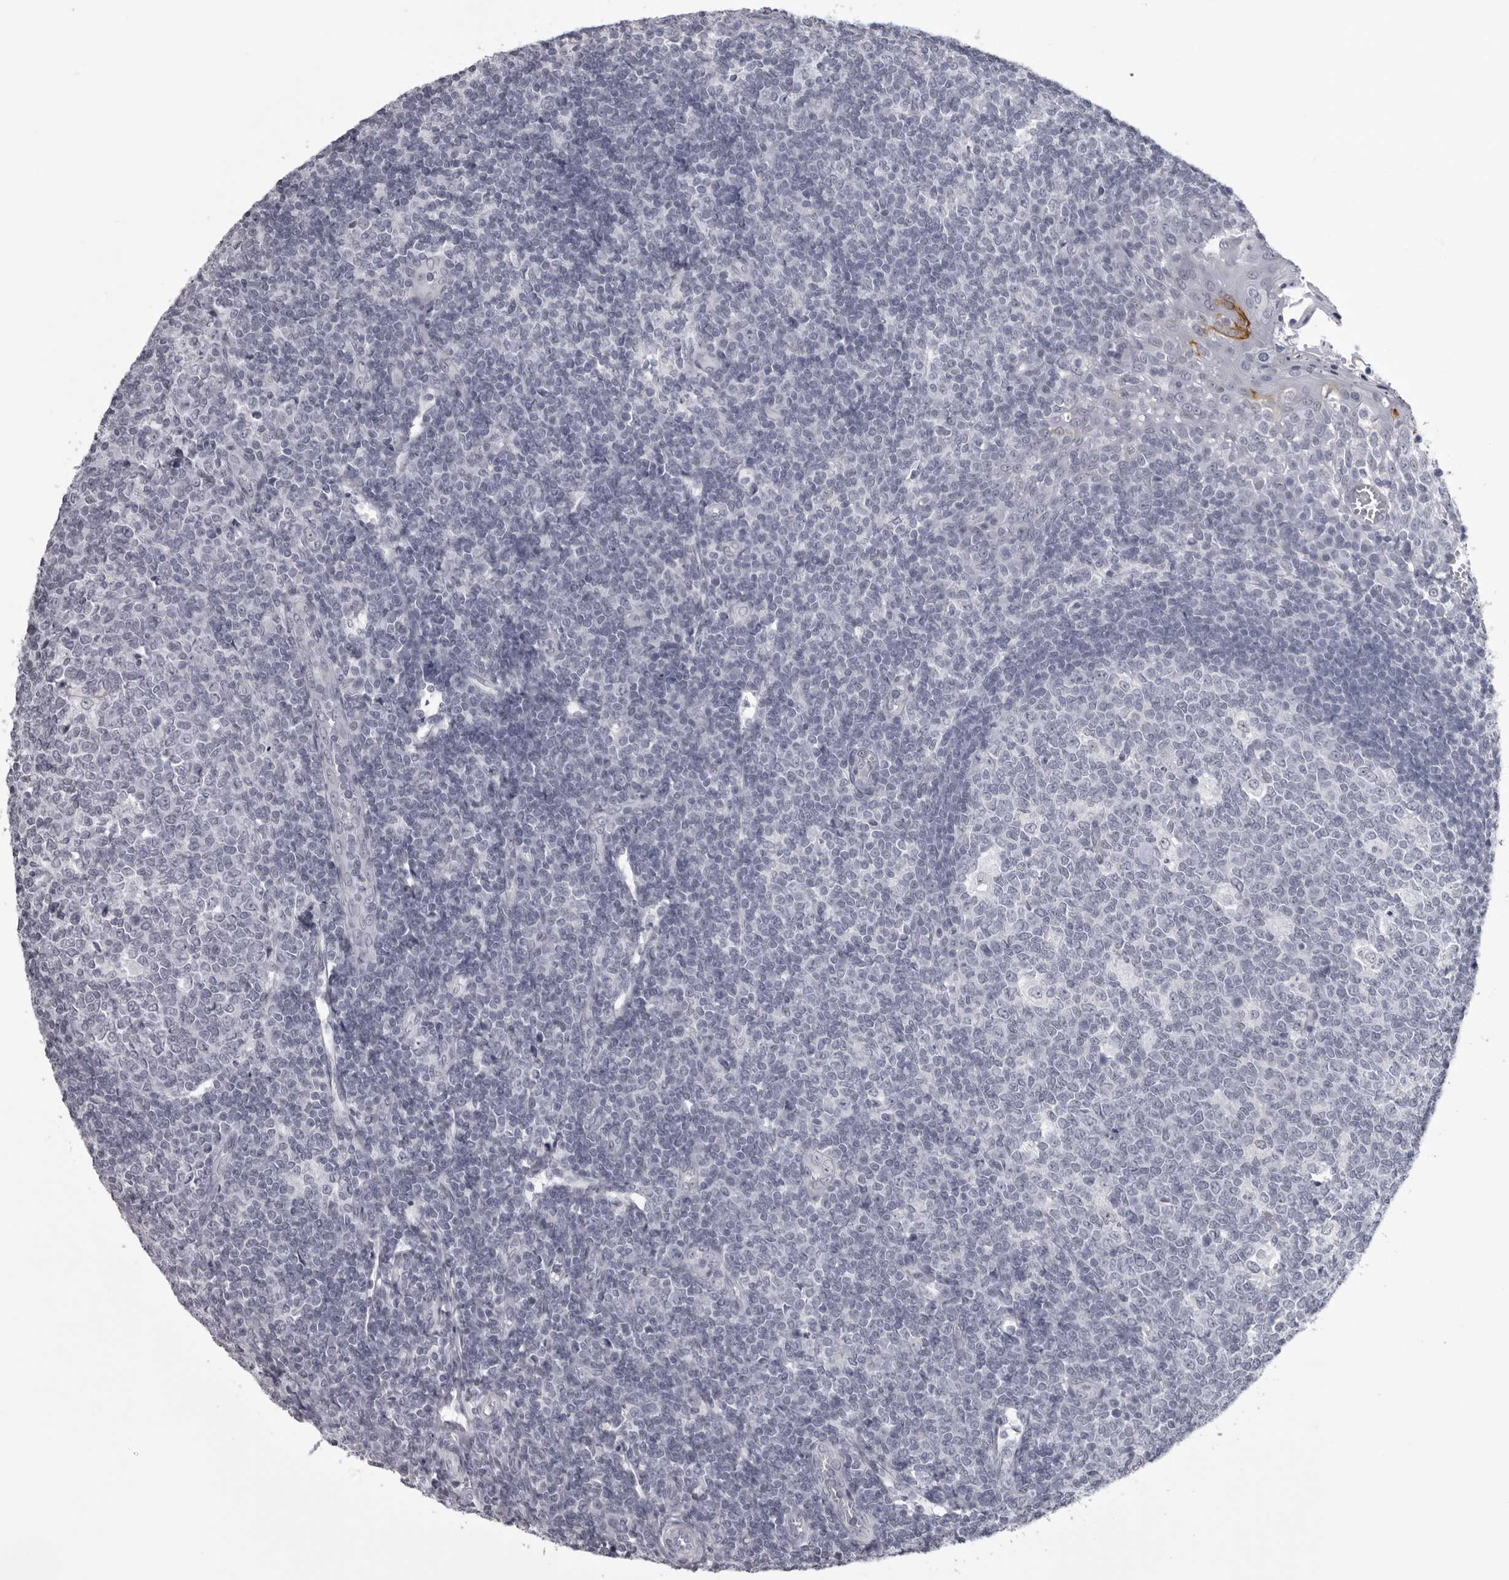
{"staining": {"intensity": "negative", "quantity": "none", "location": "none"}, "tissue": "tonsil", "cell_type": "Germinal center cells", "image_type": "normal", "snomed": [{"axis": "morphology", "description": "Normal tissue, NOS"}, {"axis": "topography", "description": "Tonsil"}], "caption": "This is an immunohistochemistry image of normal tonsil. There is no staining in germinal center cells.", "gene": "UROD", "patient": {"sex": "female", "age": 19}}